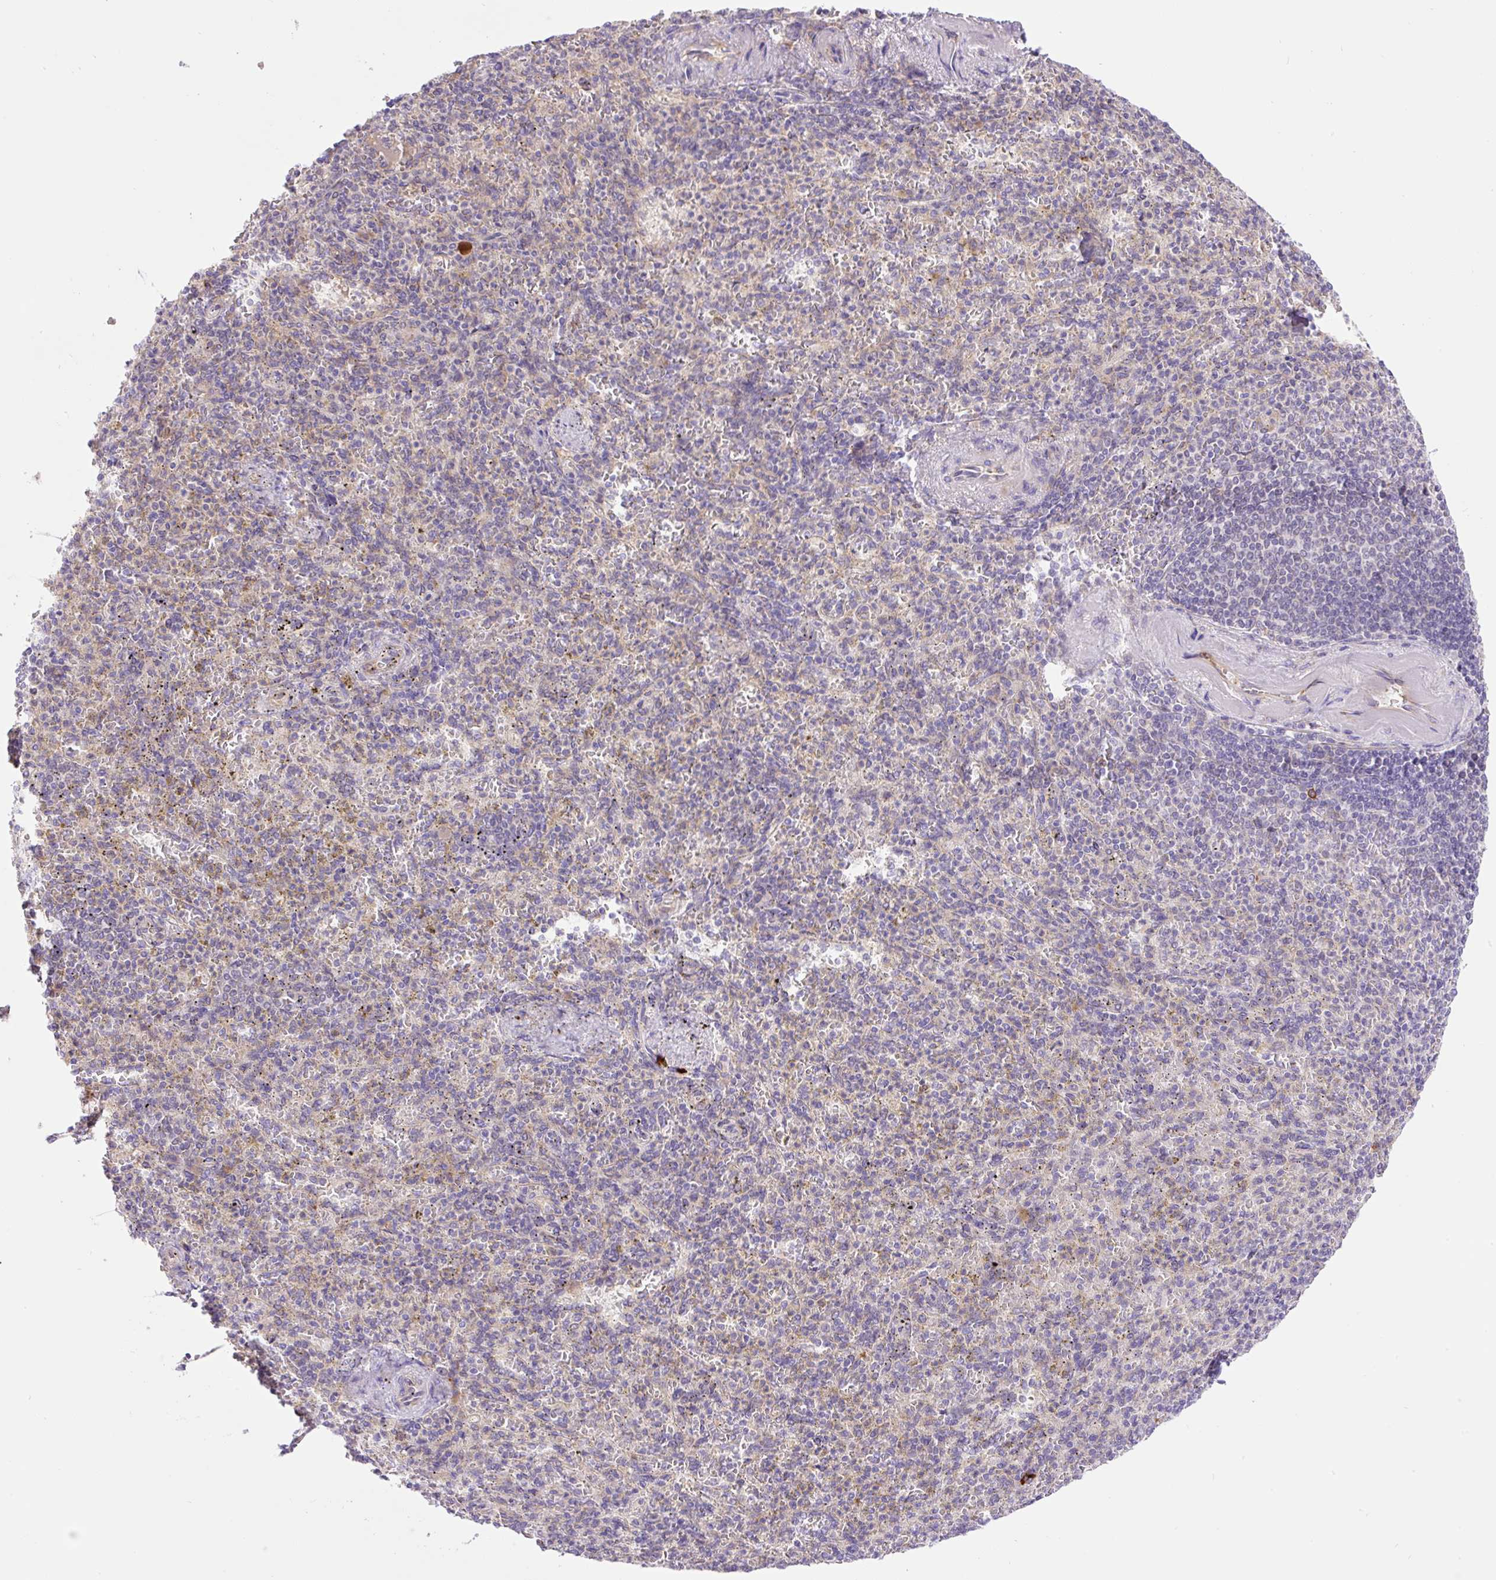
{"staining": {"intensity": "weak", "quantity": "<25%", "location": "cytoplasmic/membranous"}, "tissue": "spleen", "cell_type": "Cells in red pulp", "image_type": "normal", "snomed": [{"axis": "morphology", "description": "Normal tissue, NOS"}, {"axis": "topography", "description": "Spleen"}], "caption": "A histopathology image of spleen stained for a protein reveals no brown staining in cells in red pulp.", "gene": "POFUT1", "patient": {"sex": "female", "age": 74}}